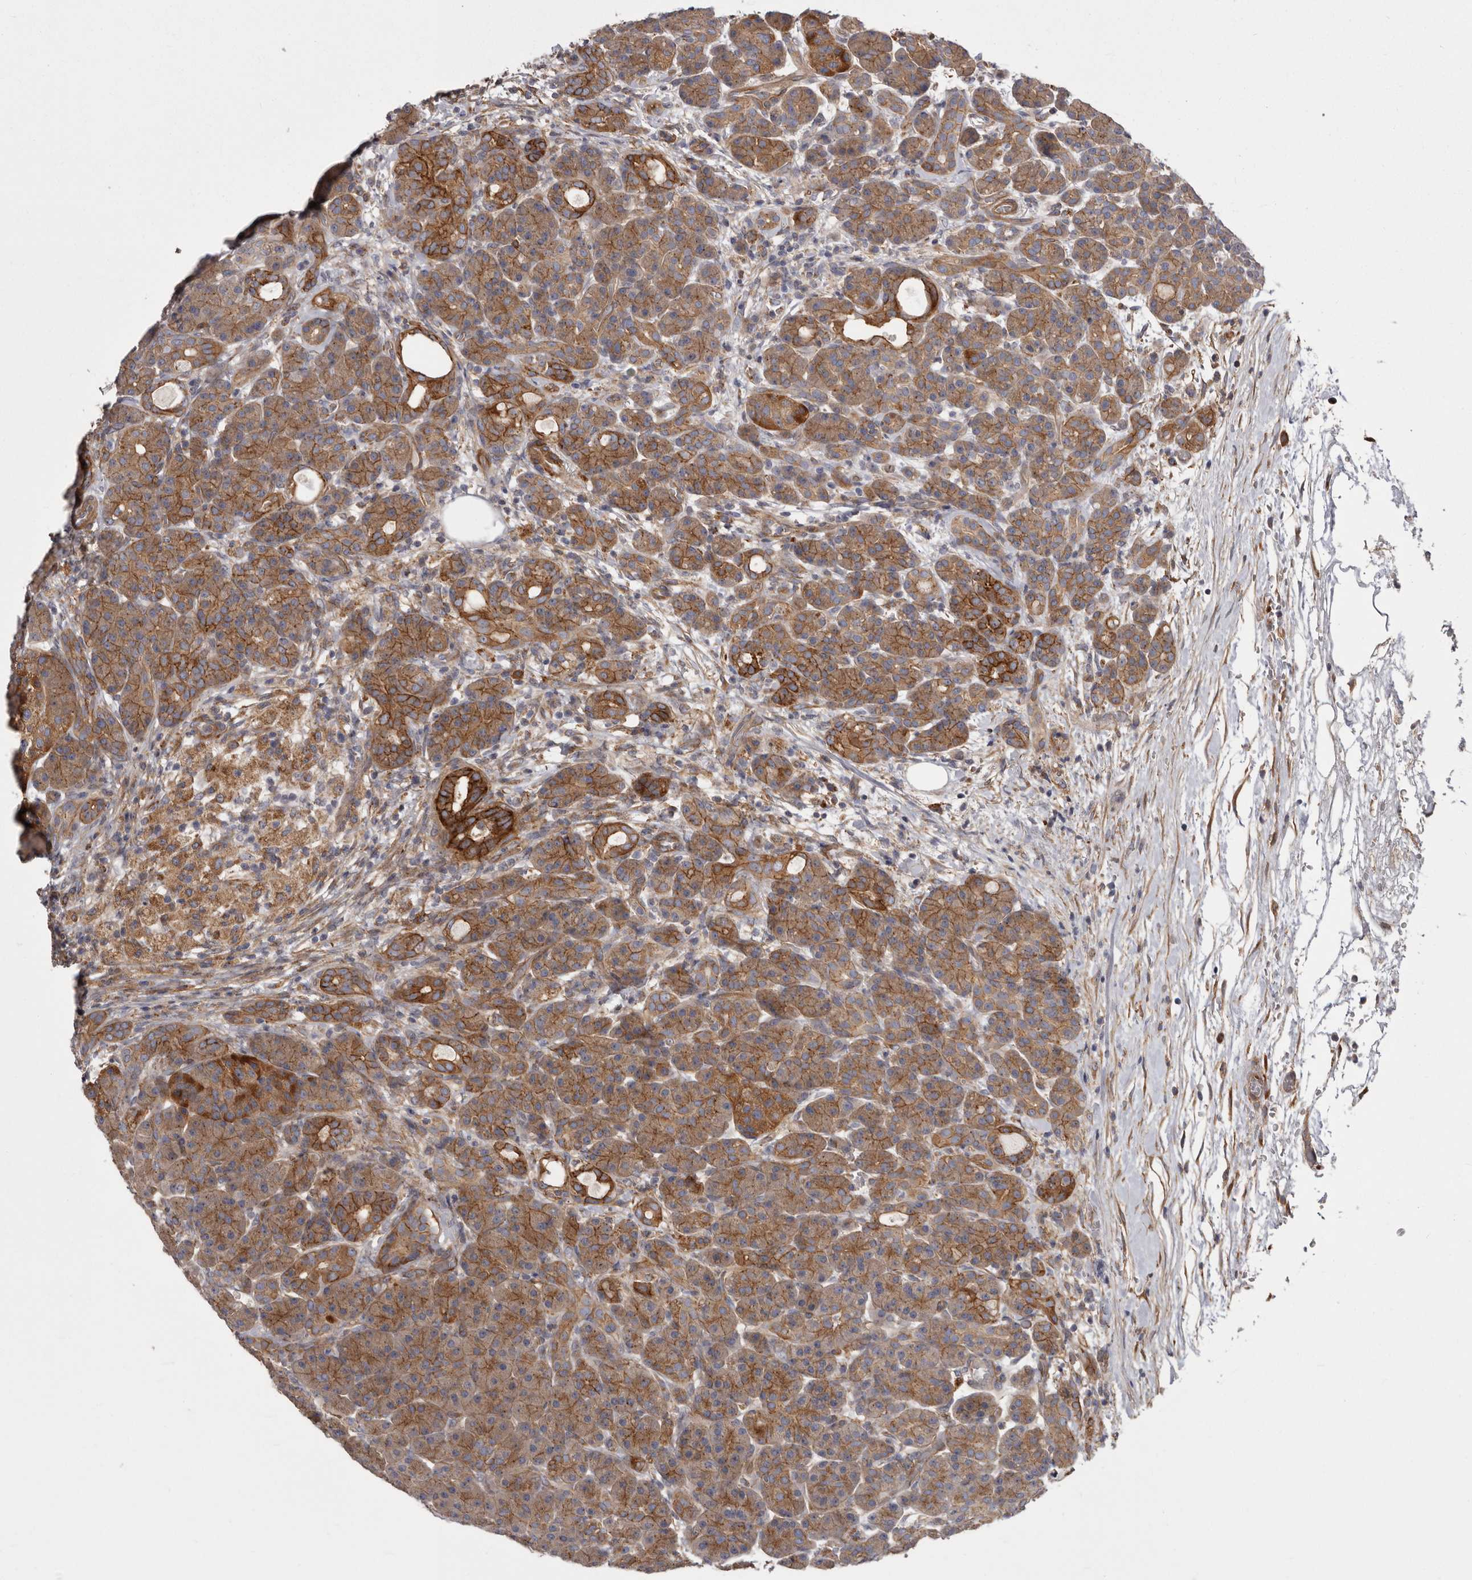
{"staining": {"intensity": "moderate", "quantity": ">75%", "location": "cytoplasmic/membranous"}, "tissue": "pancreas", "cell_type": "Exocrine glandular cells", "image_type": "normal", "snomed": [{"axis": "morphology", "description": "Normal tissue, NOS"}, {"axis": "topography", "description": "Pancreas"}], "caption": "Benign pancreas was stained to show a protein in brown. There is medium levels of moderate cytoplasmic/membranous positivity in approximately >75% of exocrine glandular cells.", "gene": "ENAH", "patient": {"sex": "male", "age": 63}}